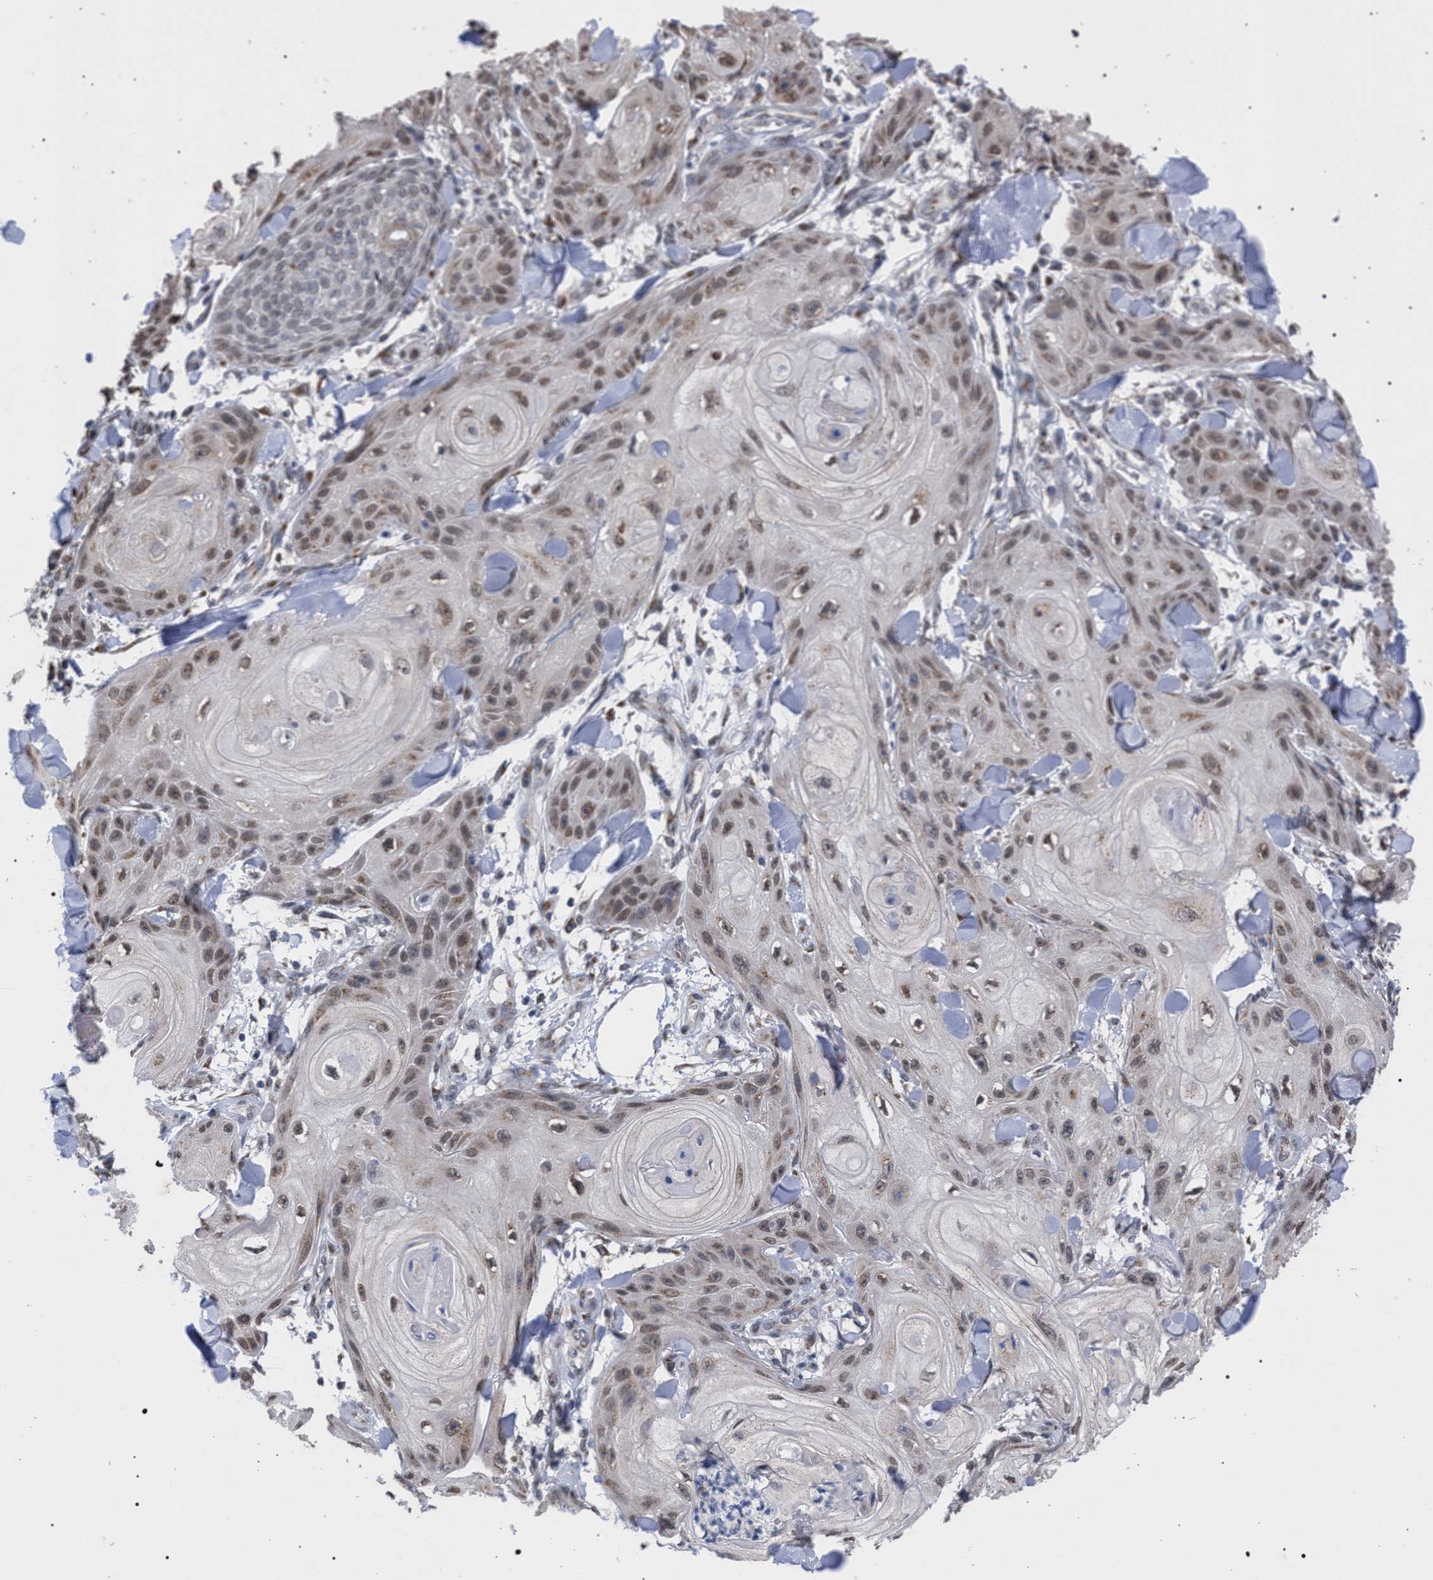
{"staining": {"intensity": "weak", "quantity": ">75%", "location": "cytoplasmic/membranous"}, "tissue": "skin cancer", "cell_type": "Tumor cells", "image_type": "cancer", "snomed": [{"axis": "morphology", "description": "Squamous cell carcinoma, NOS"}, {"axis": "topography", "description": "Skin"}], "caption": "Skin squamous cell carcinoma stained with DAB IHC displays low levels of weak cytoplasmic/membranous positivity in about >75% of tumor cells.", "gene": "GOLGA2", "patient": {"sex": "male", "age": 74}}